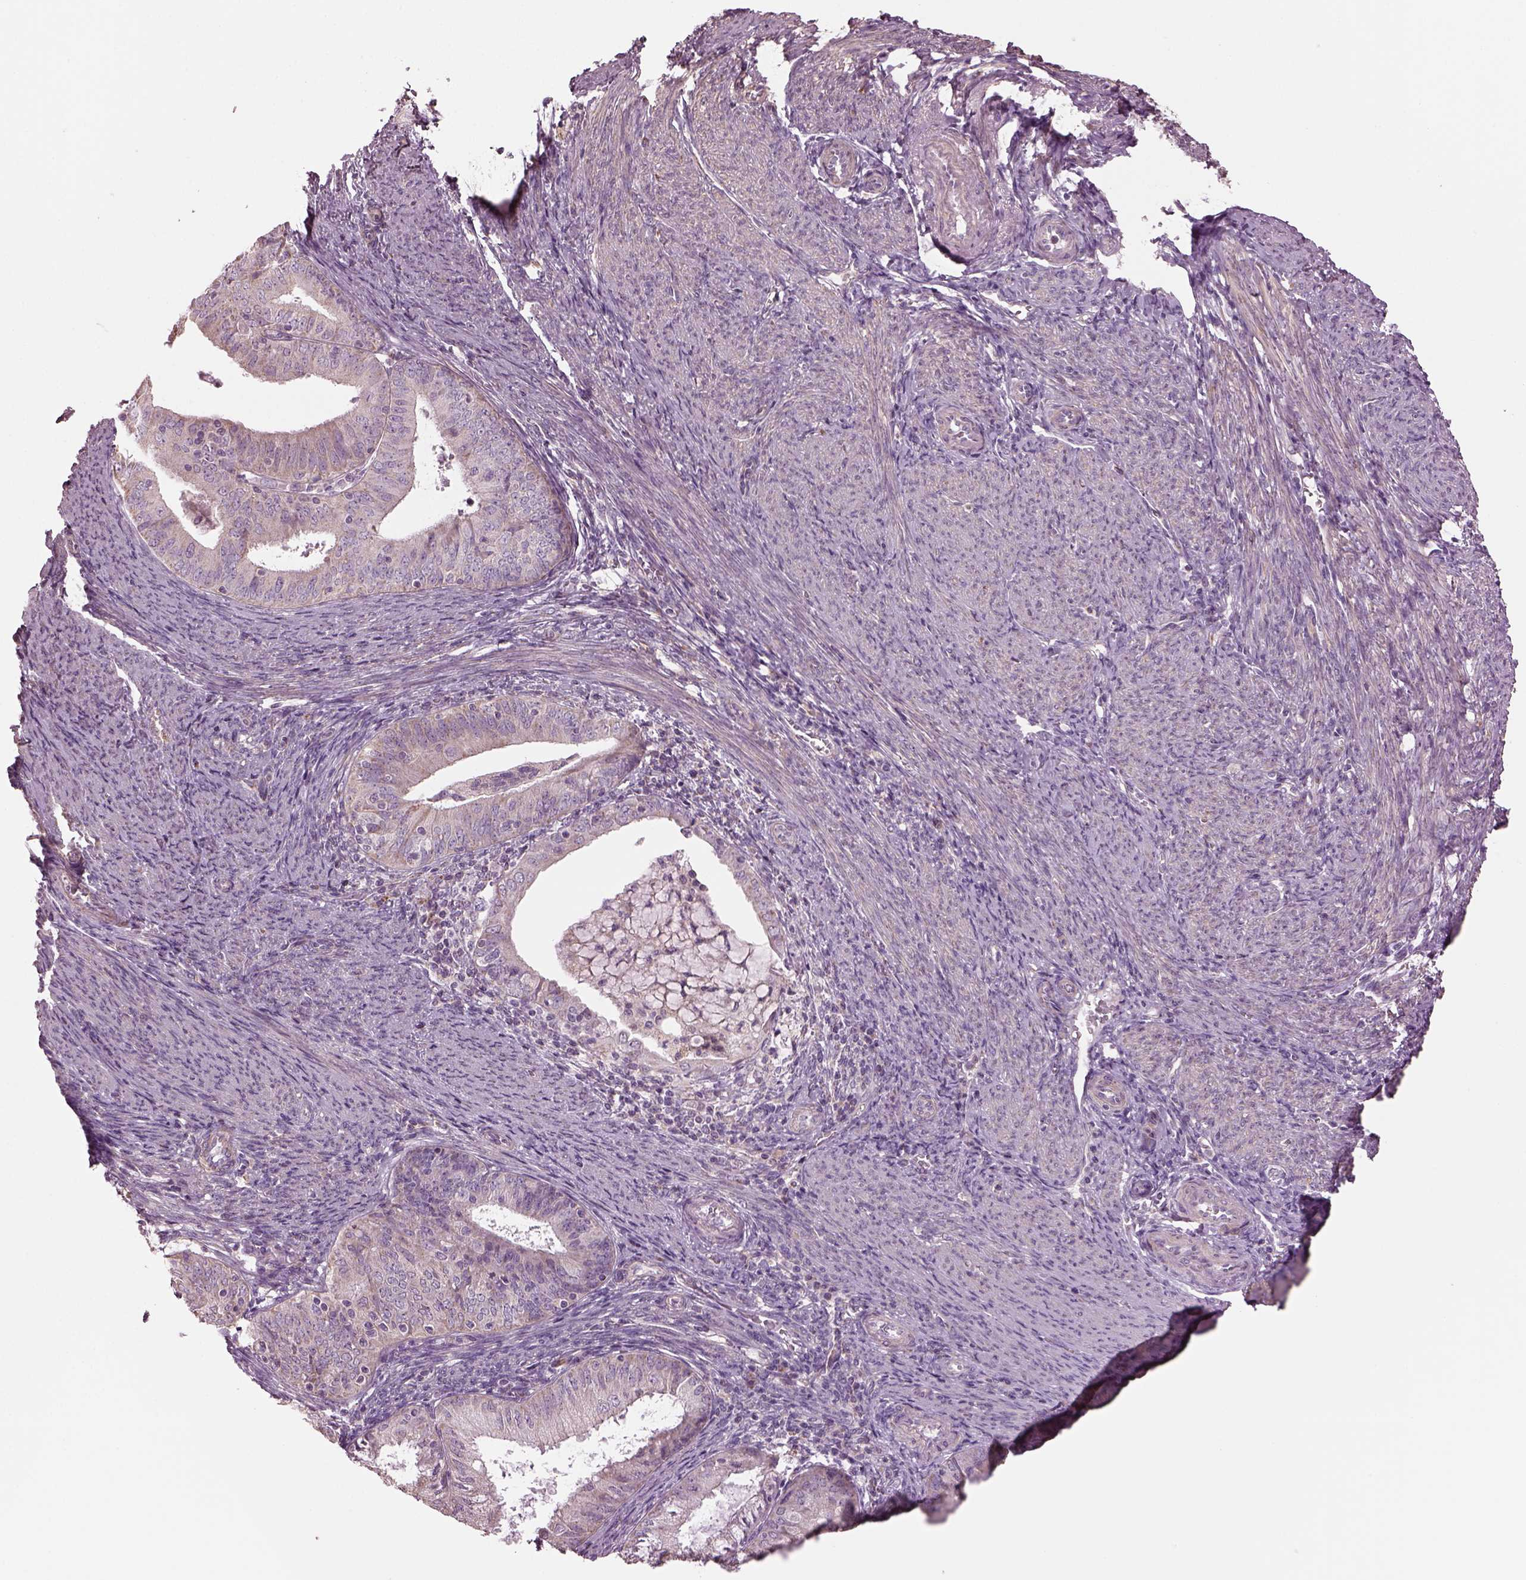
{"staining": {"intensity": "weak", "quantity": "25%-75%", "location": "cytoplasmic/membranous"}, "tissue": "endometrial cancer", "cell_type": "Tumor cells", "image_type": "cancer", "snomed": [{"axis": "morphology", "description": "Adenocarcinoma, NOS"}, {"axis": "topography", "description": "Endometrium"}], "caption": "High-magnification brightfield microscopy of endometrial cancer stained with DAB (3,3'-diaminobenzidine) (brown) and counterstained with hematoxylin (blue). tumor cells exhibit weak cytoplasmic/membranous expression is present in approximately25%-75% of cells. (Stains: DAB in brown, nuclei in blue, Microscopy: brightfield microscopy at high magnification).", "gene": "SPATA7", "patient": {"sex": "female", "age": 57}}